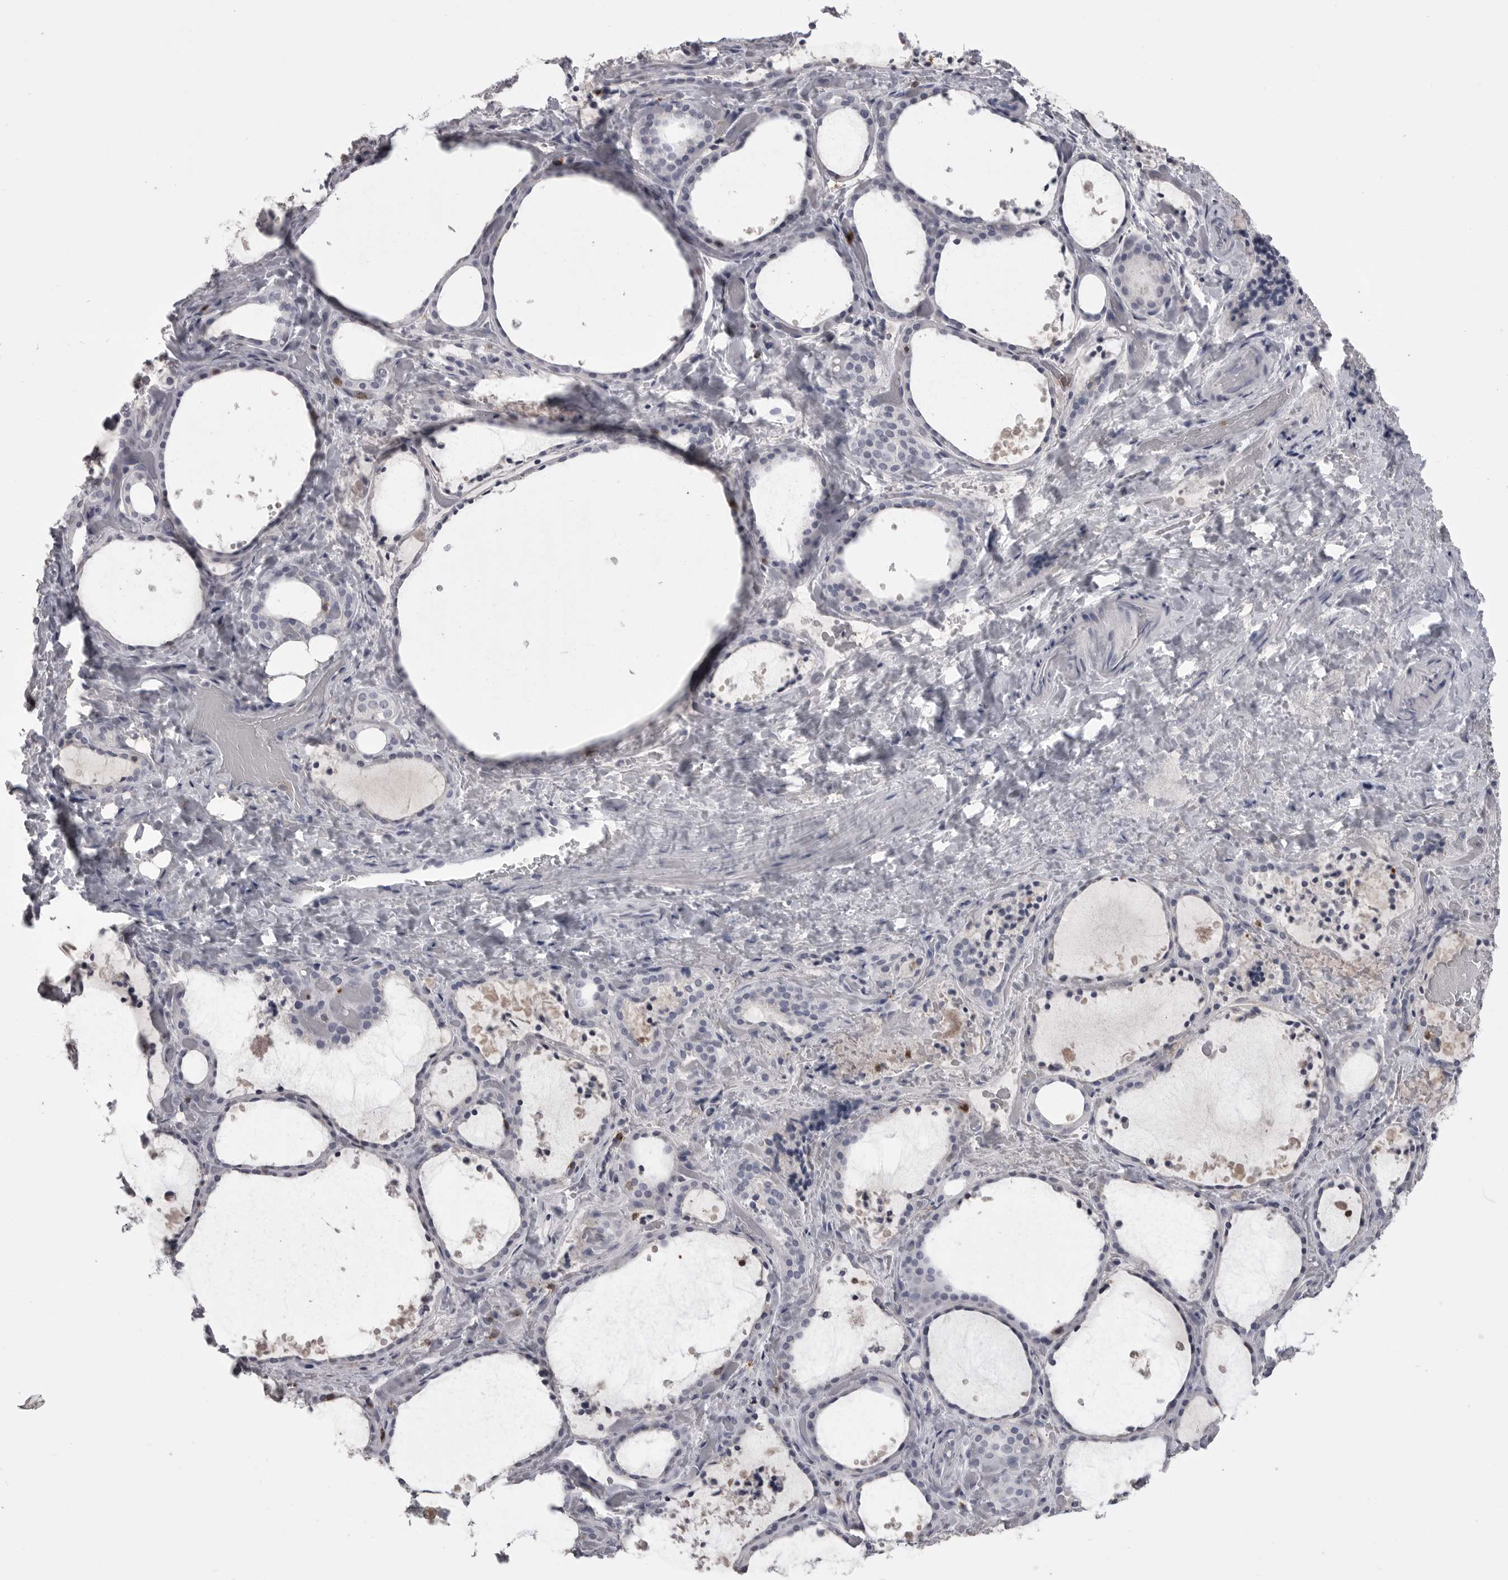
{"staining": {"intensity": "weak", "quantity": "<25%", "location": "cytoplasmic/membranous"}, "tissue": "thyroid gland", "cell_type": "Glandular cells", "image_type": "normal", "snomed": [{"axis": "morphology", "description": "Normal tissue, NOS"}, {"axis": "topography", "description": "Thyroid gland"}], "caption": "Unremarkable thyroid gland was stained to show a protein in brown. There is no significant positivity in glandular cells. The staining is performed using DAB brown chromogen with nuclei counter-stained in using hematoxylin.", "gene": "ITGAL", "patient": {"sex": "female", "age": 44}}